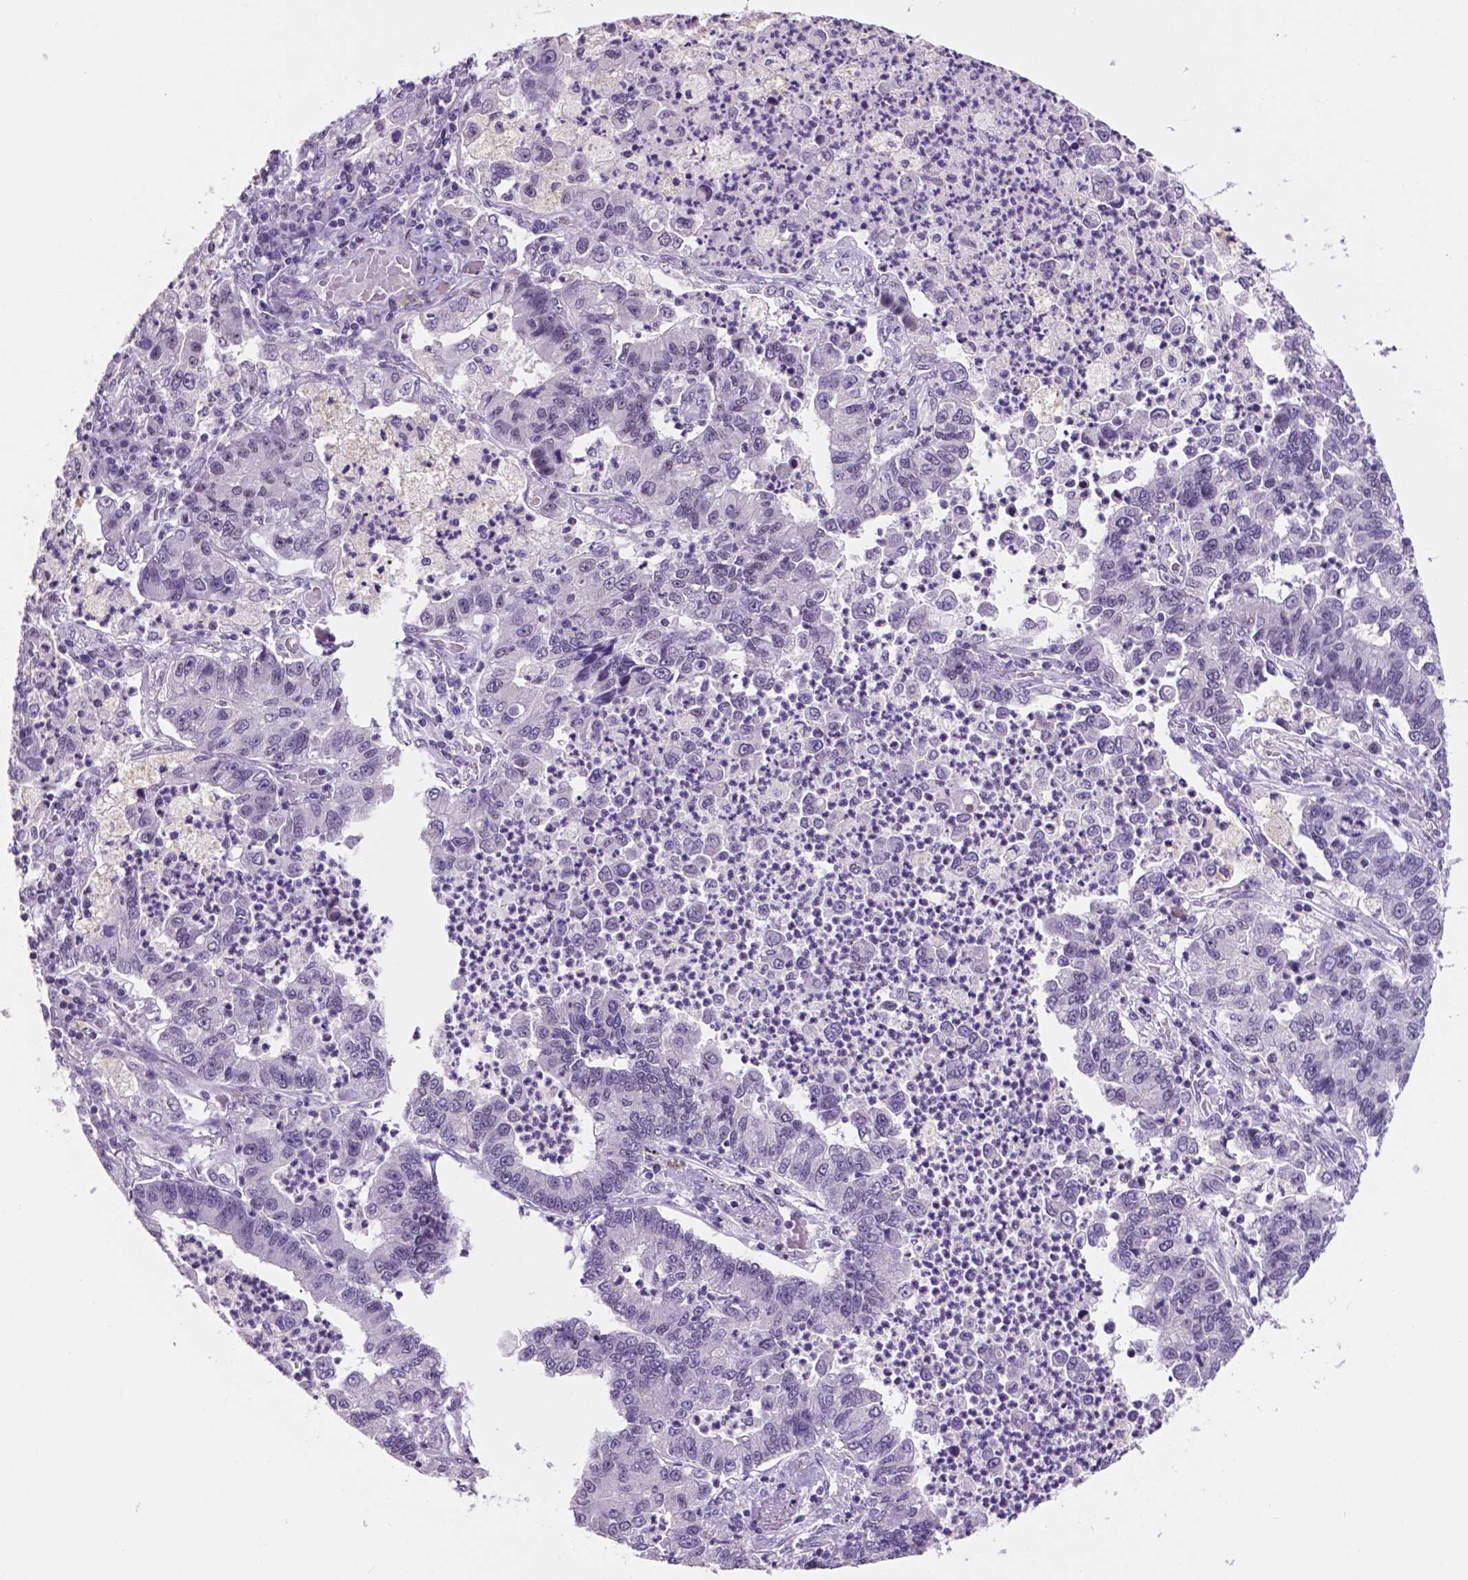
{"staining": {"intensity": "negative", "quantity": "none", "location": "none"}, "tissue": "lung cancer", "cell_type": "Tumor cells", "image_type": "cancer", "snomed": [{"axis": "morphology", "description": "Adenocarcinoma, NOS"}, {"axis": "topography", "description": "Lung"}], "caption": "An immunohistochemistry photomicrograph of lung cancer (adenocarcinoma) is shown. There is no staining in tumor cells of lung cancer (adenocarcinoma).", "gene": "NCOR1", "patient": {"sex": "female", "age": 57}}